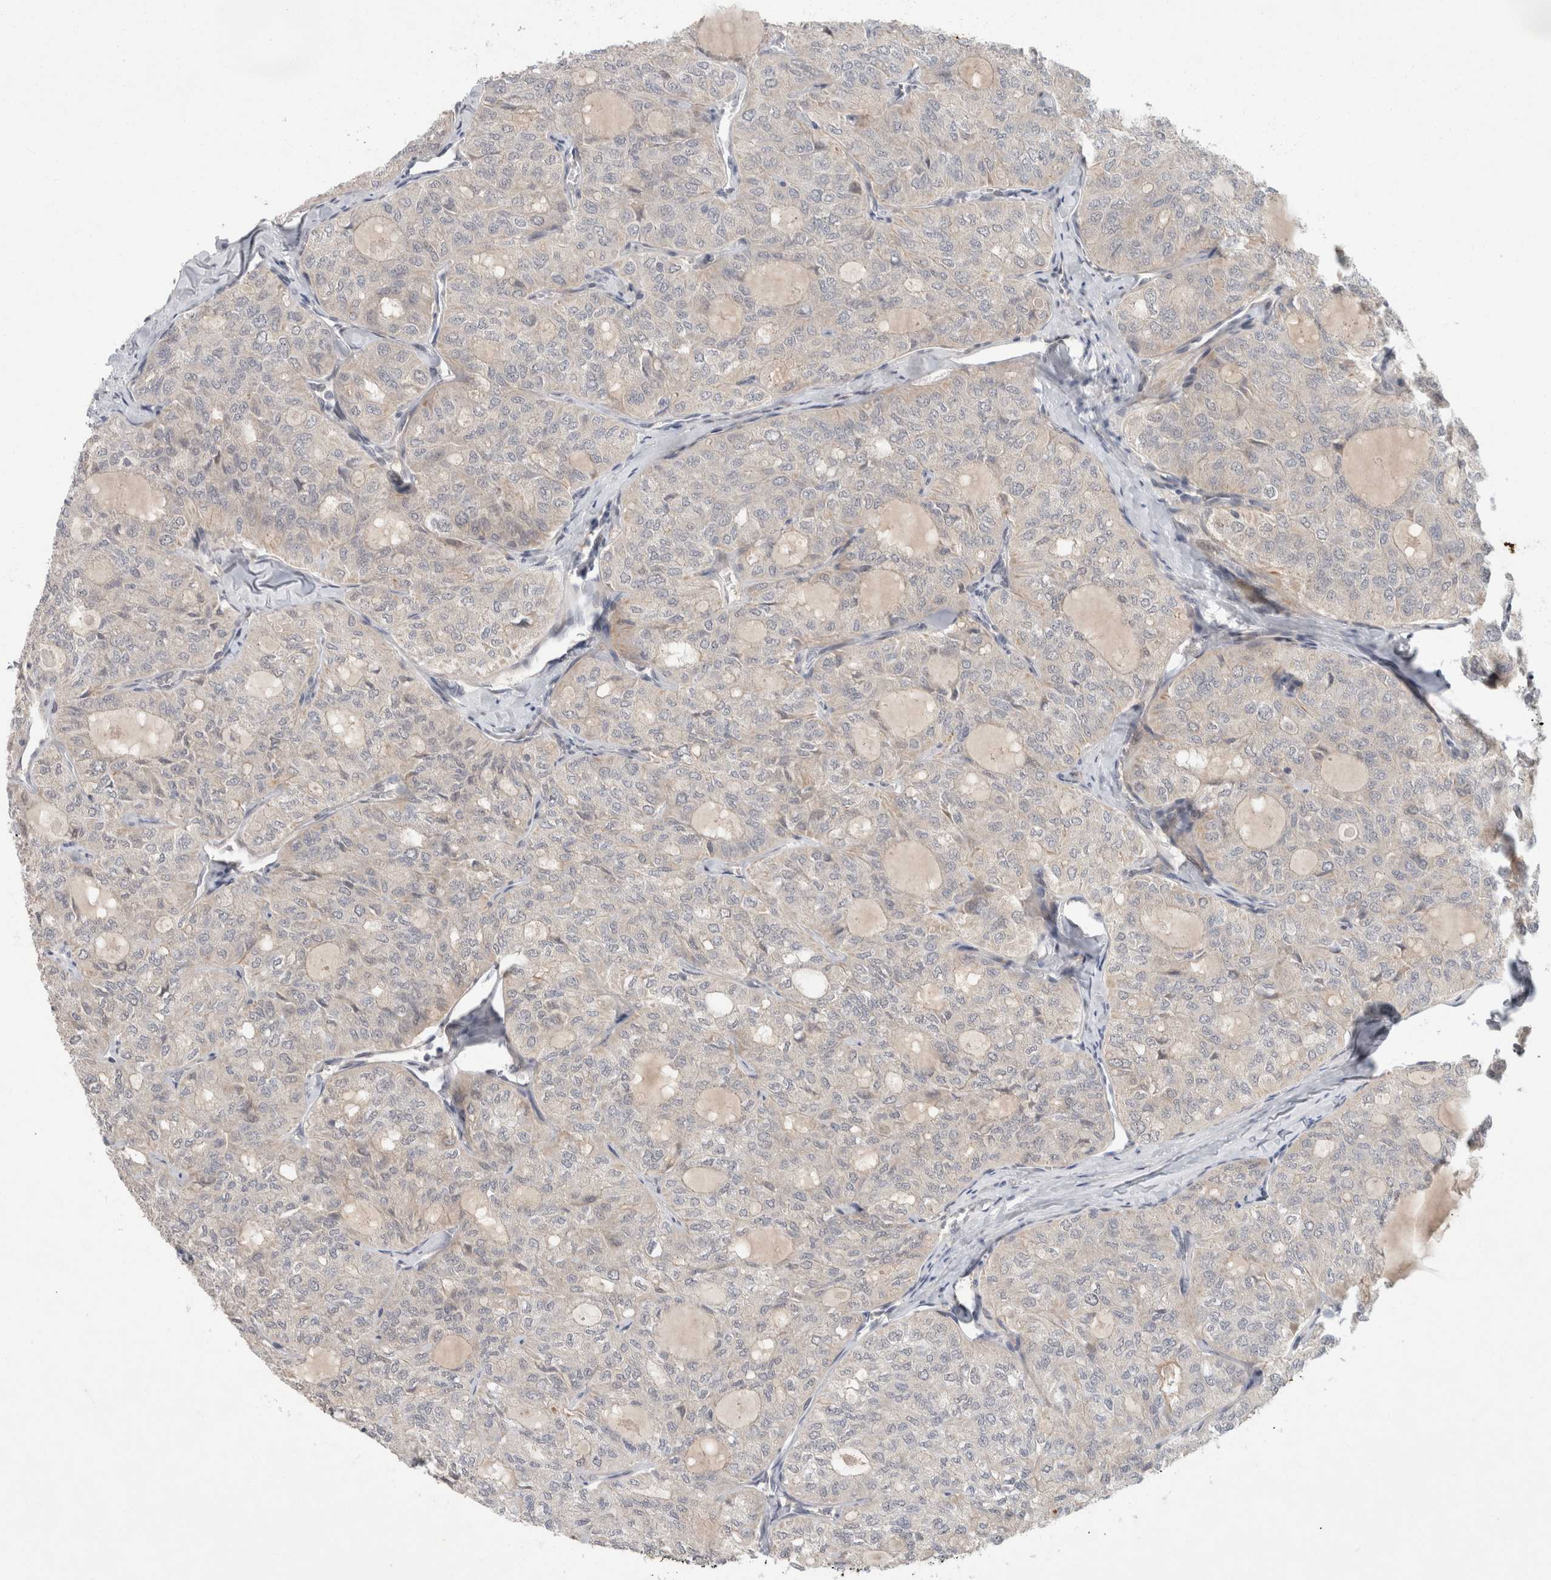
{"staining": {"intensity": "negative", "quantity": "none", "location": "none"}, "tissue": "thyroid cancer", "cell_type": "Tumor cells", "image_type": "cancer", "snomed": [{"axis": "morphology", "description": "Follicular adenoma carcinoma, NOS"}, {"axis": "topography", "description": "Thyroid gland"}], "caption": "Immunohistochemistry (IHC) of human follicular adenoma carcinoma (thyroid) displays no positivity in tumor cells. (Stains: DAB IHC with hematoxylin counter stain, Microscopy: brightfield microscopy at high magnification).", "gene": "CRISPLD1", "patient": {"sex": "male", "age": 75}}